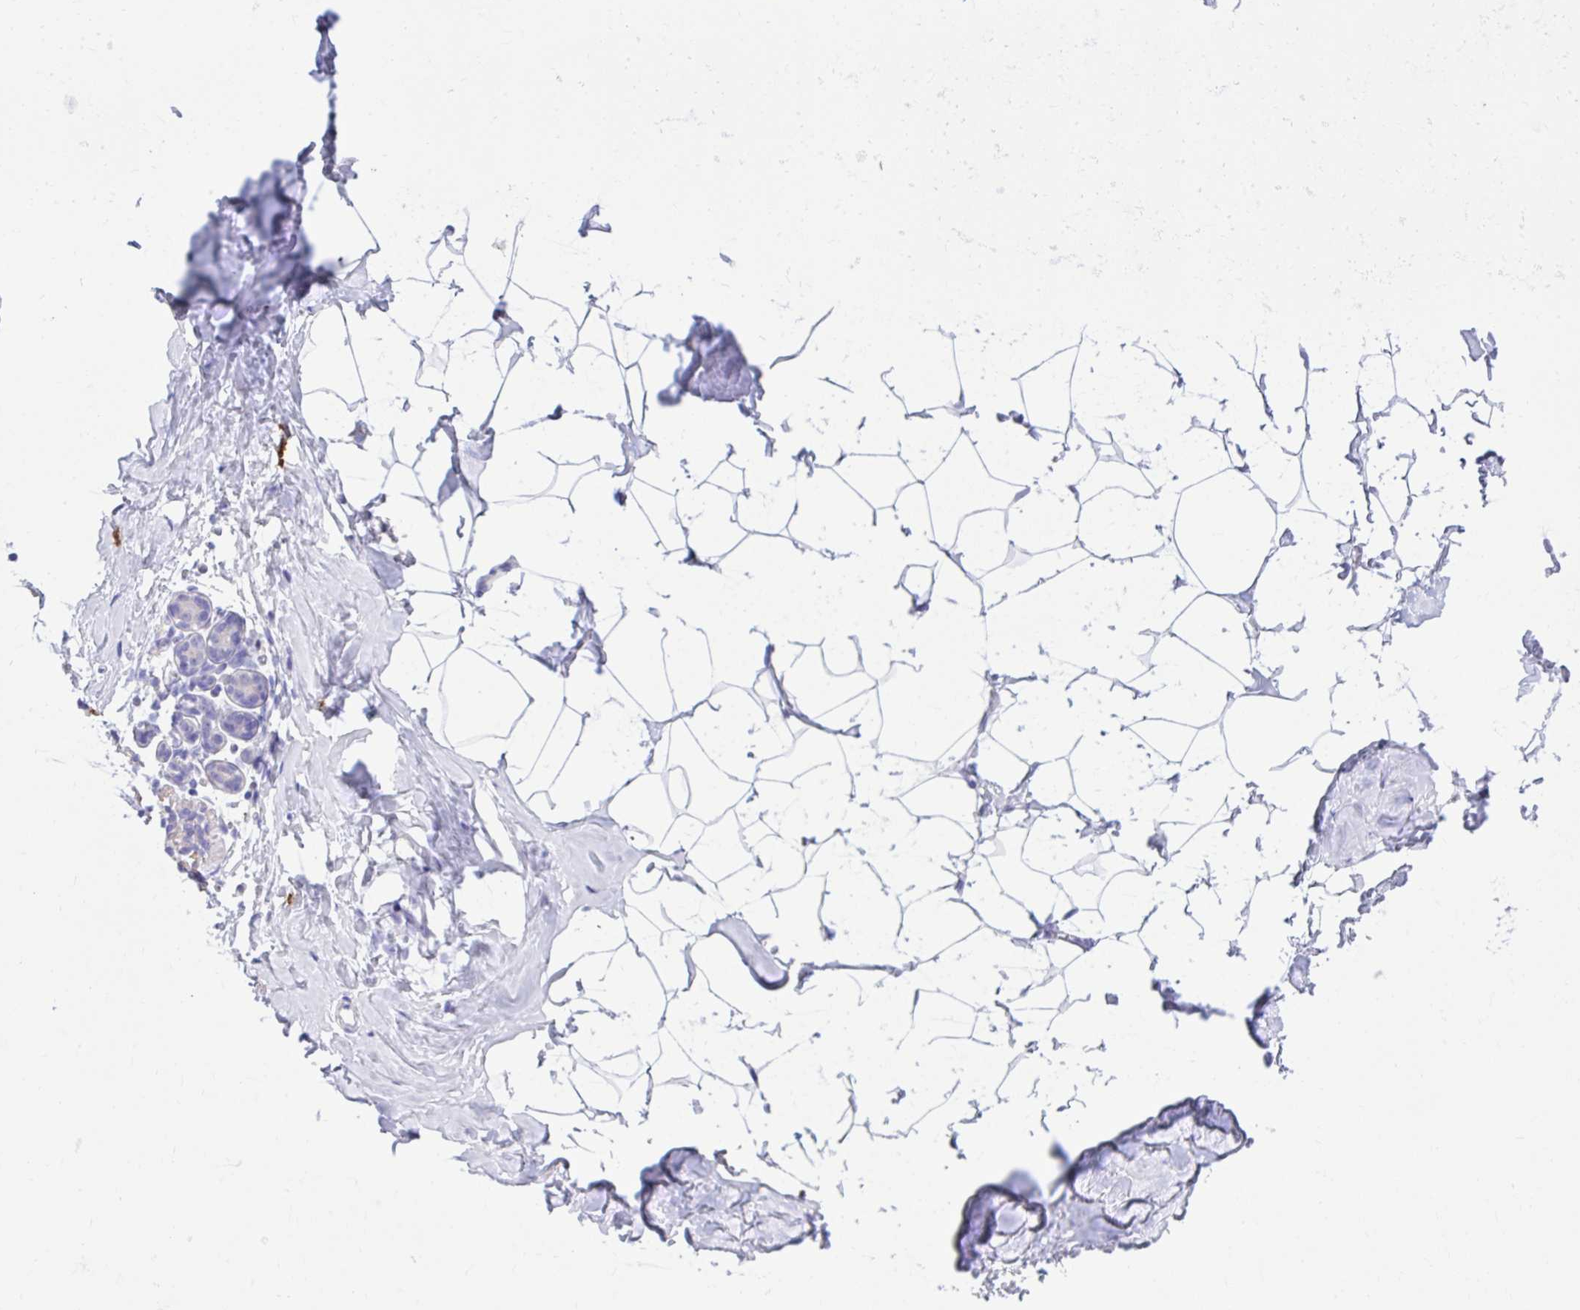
{"staining": {"intensity": "negative", "quantity": "none", "location": "none"}, "tissue": "breast", "cell_type": "Adipocytes", "image_type": "normal", "snomed": [{"axis": "morphology", "description": "Normal tissue, NOS"}, {"axis": "topography", "description": "Breast"}], "caption": "IHC of unremarkable human breast shows no positivity in adipocytes. (DAB IHC visualized using brightfield microscopy, high magnification).", "gene": "PSD", "patient": {"sex": "female", "age": 32}}